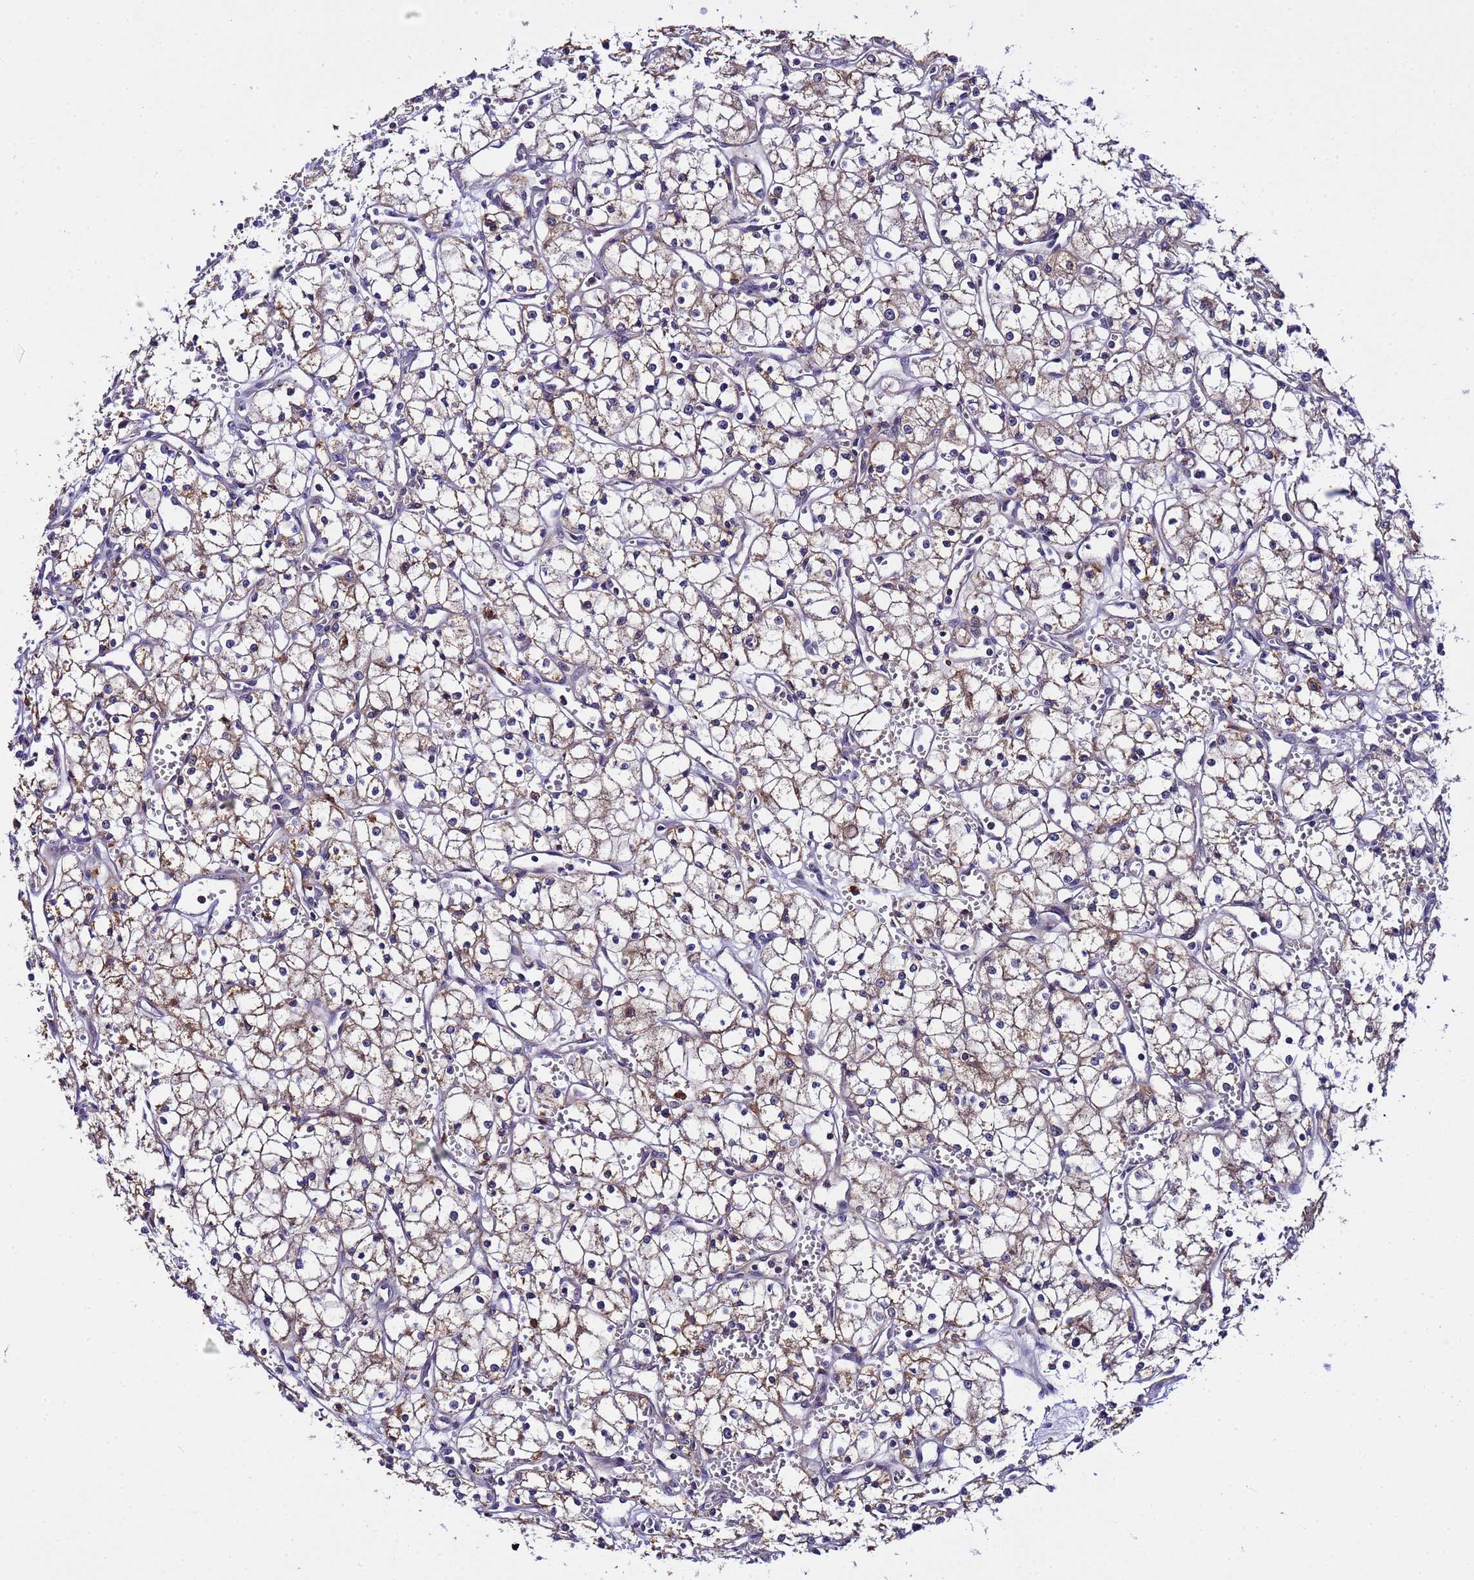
{"staining": {"intensity": "weak", "quantity": "25%-75%", "location": "cytoplasmic/membranous"}, "tissue": "renal cancer", "cell_type": "Tumor cells", "image_type": "cancer", "snomed": [{"axis": "morphology", "description": "Adenocarcinoma, NOS"}, {"axis": "topography", "description": "Kidney"}], "caption": "Protein positivity by IHC shows weak cytoplasmic/membranous expression in about 25%-75% of tumor cells in renal adenocarcinoma.", "gene": "PLXDC2", "patient": {"sex": "male", "age": 59}}